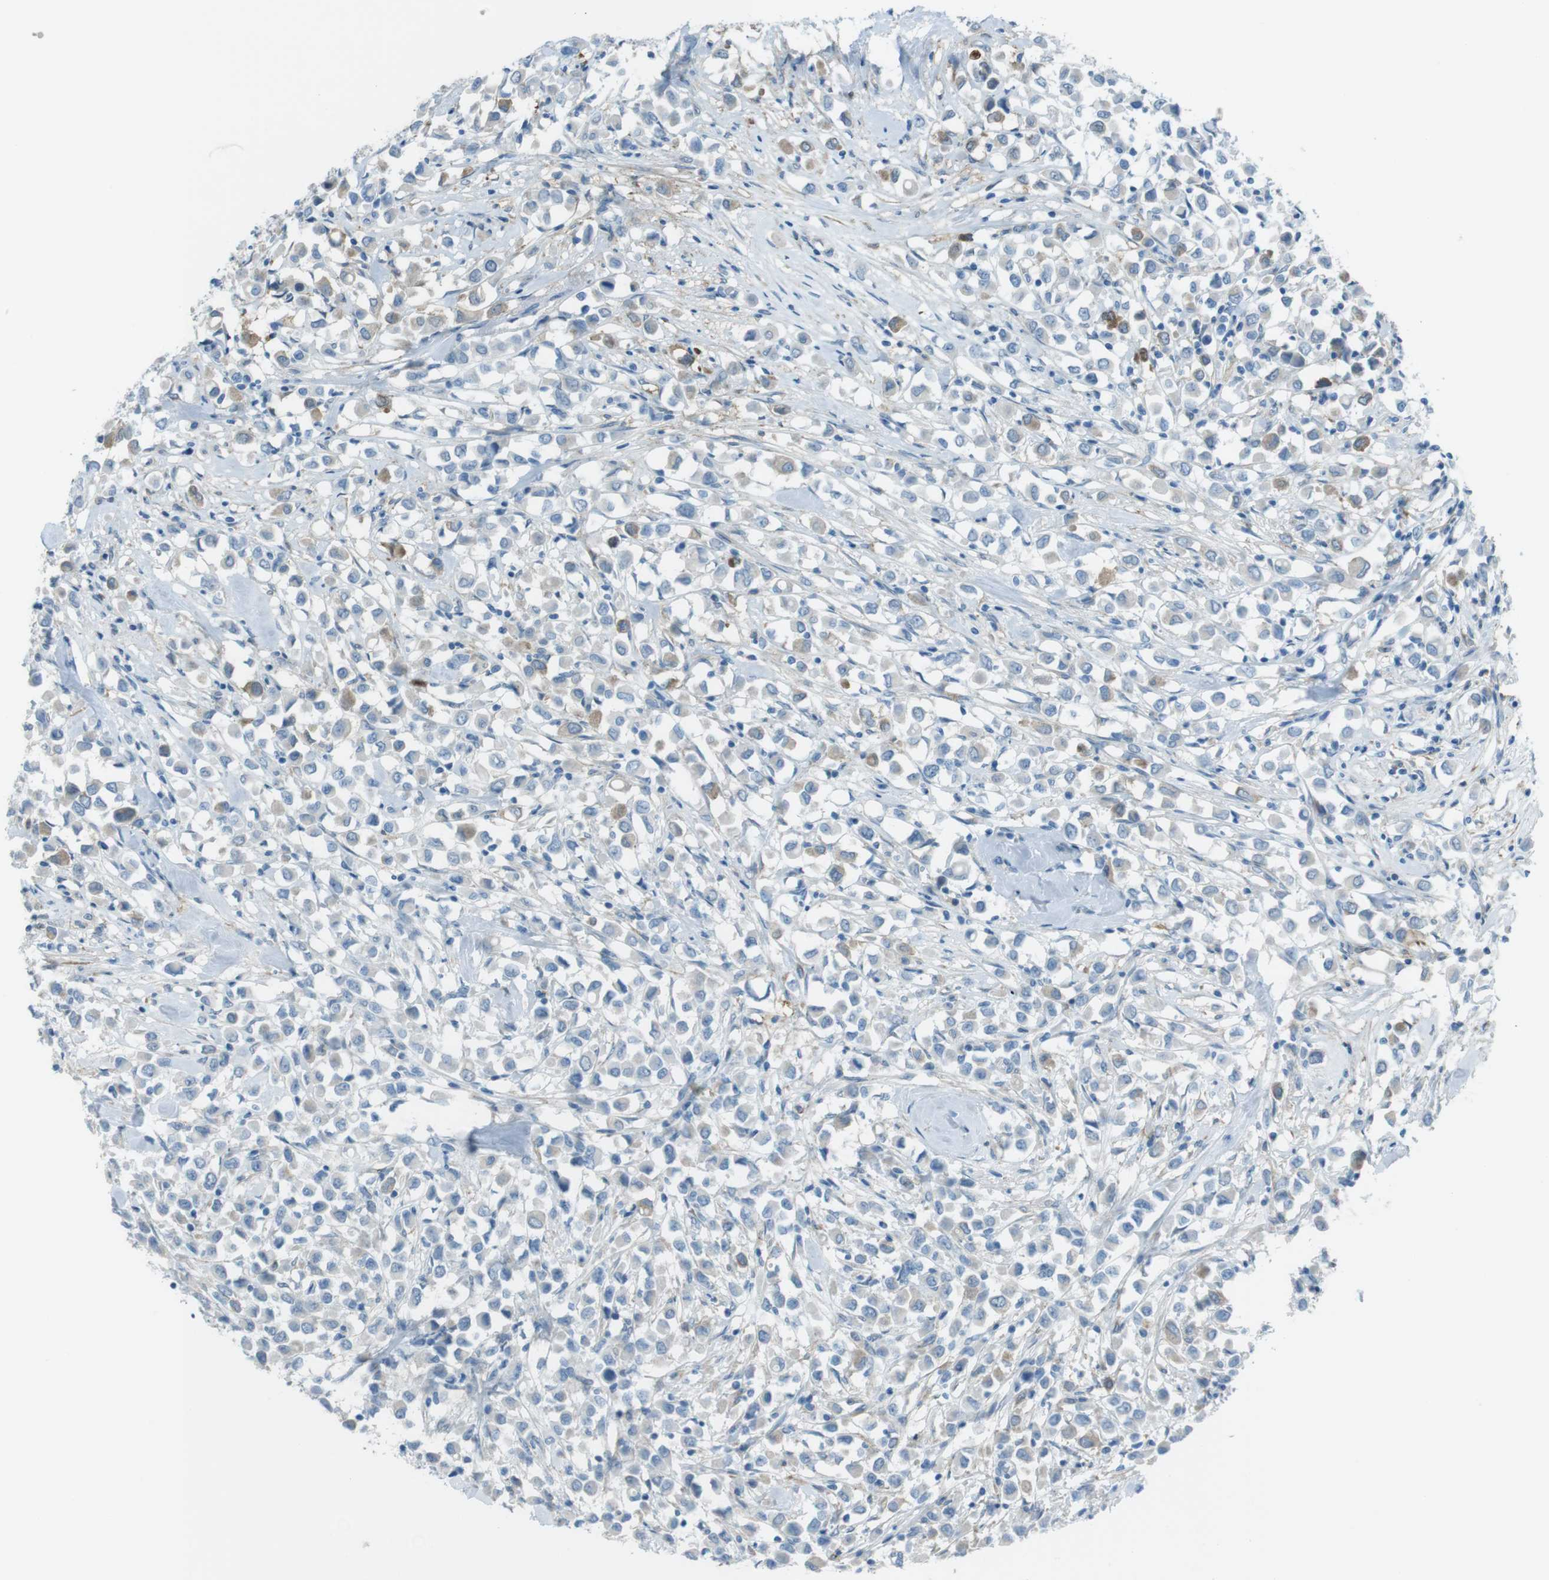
{"staining": {"intensity": "weak", "quantity": "<25%", "location": "cytoplasmic/membranous"}, "tissue": "breast cancer", "cell_type": "Tumor cells", "image_type": "cancer", "snomed": [{"axis": "morphology", "description": "Duct carcinoma"}, {"axis": "topography", "description": "Breast"}], "caption": "Protein analysis of breast intraductal carcinoma shows no significant expression in tumor cells.", "gene": "TUBB2A", "patient": {"sex": "female", "age": 61}}